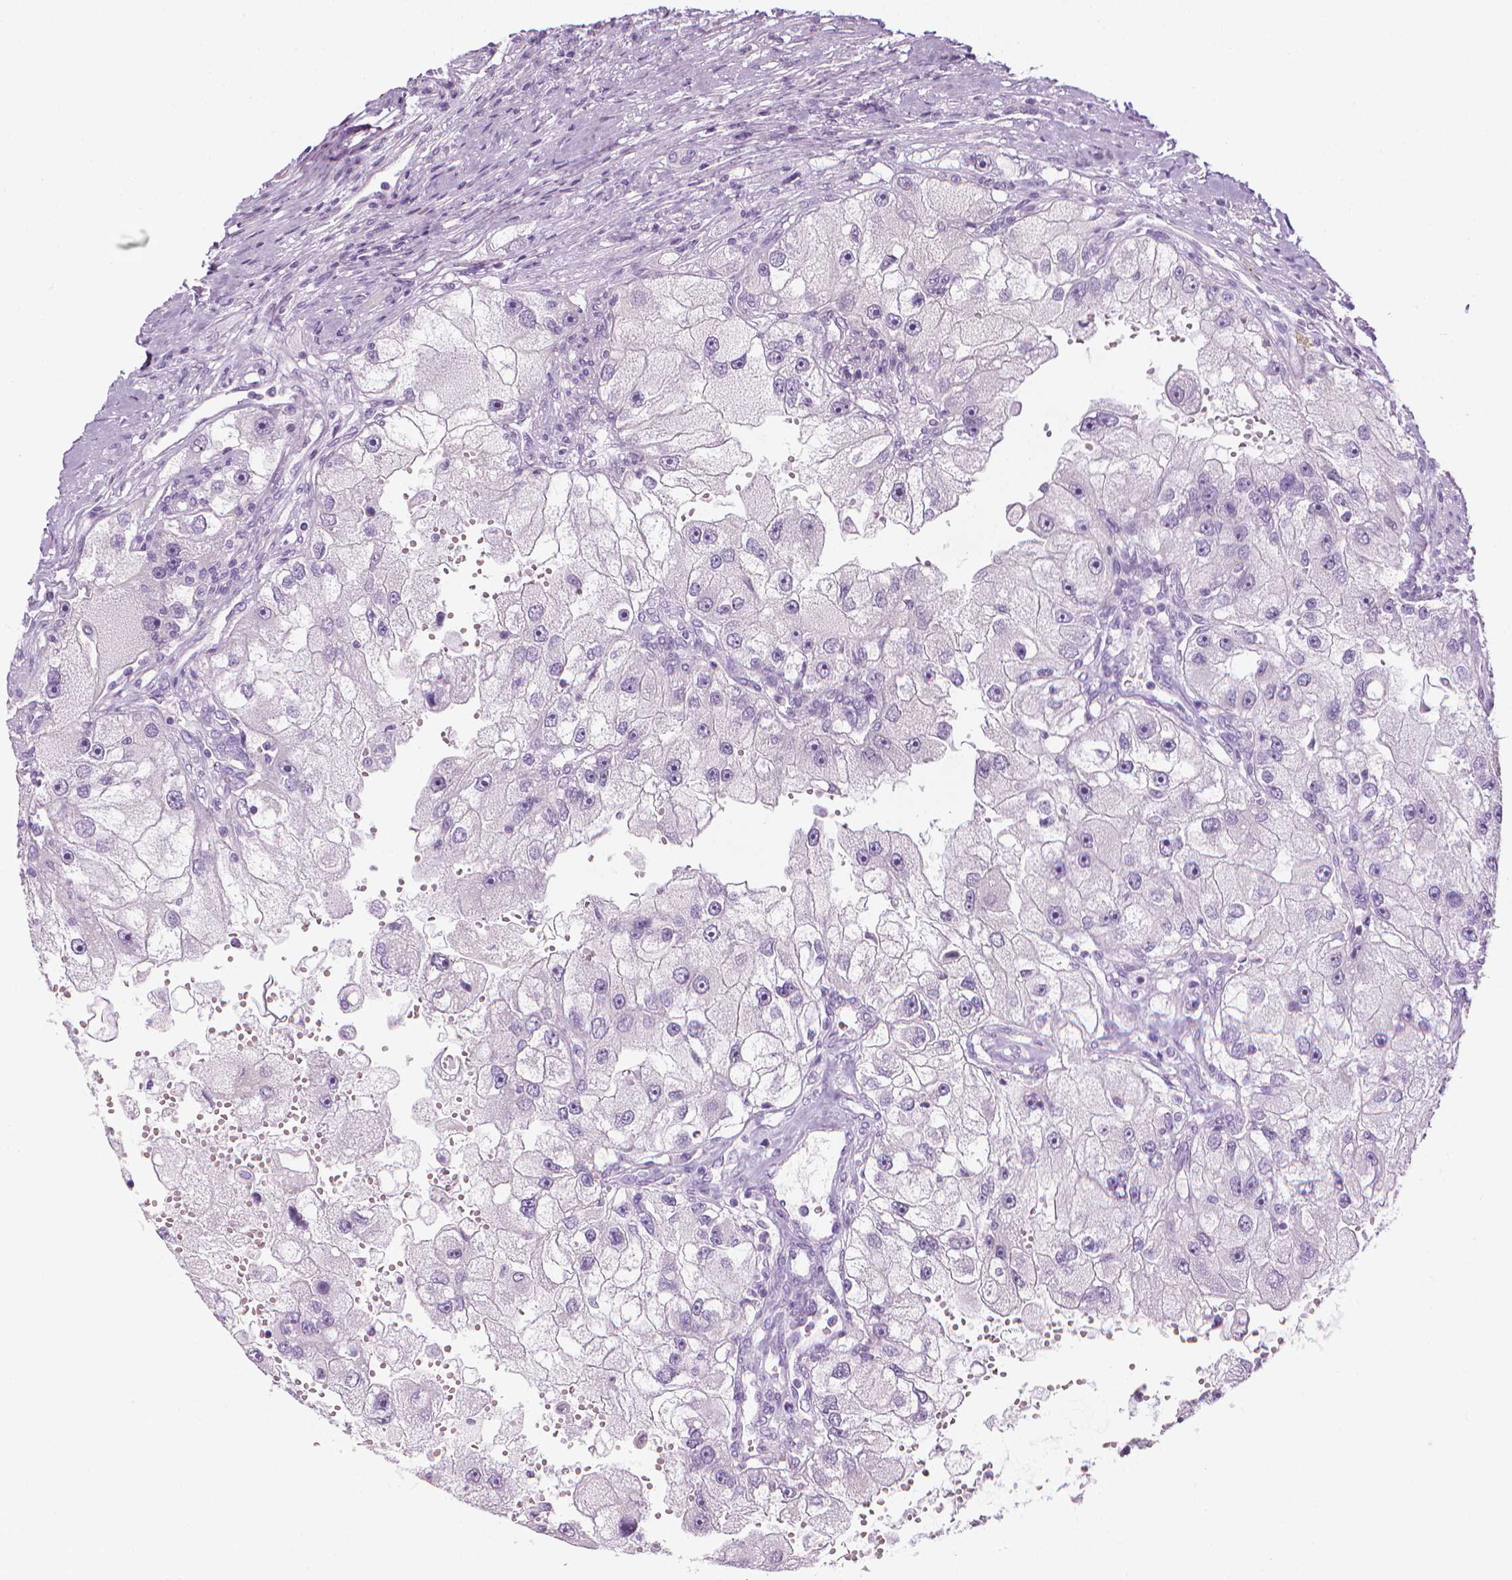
{"staining": {"intensity": "negative", "quantity": "none", "location": "none"}, "tissue": "renal cancer", "cell_type": "Tumor cells", "image_type": "cancer", "snomed": [{"axis": "morphology", "description": "Adenocarcinoma, NOS"}, {"axis": "topography", "description": "Kidney"}], "caption": "This is a micrograph of IHC staining of renal cancer (adenocarcinoma), which shows no expression in tumor cells. Brightfield microscopy of immunohistochemistry stained with DAB (brown) and hematoxylin (blue), captured at high magnification.", "gene": "DCAF8L1", "patient": {"sex": "male", "age": 63}}